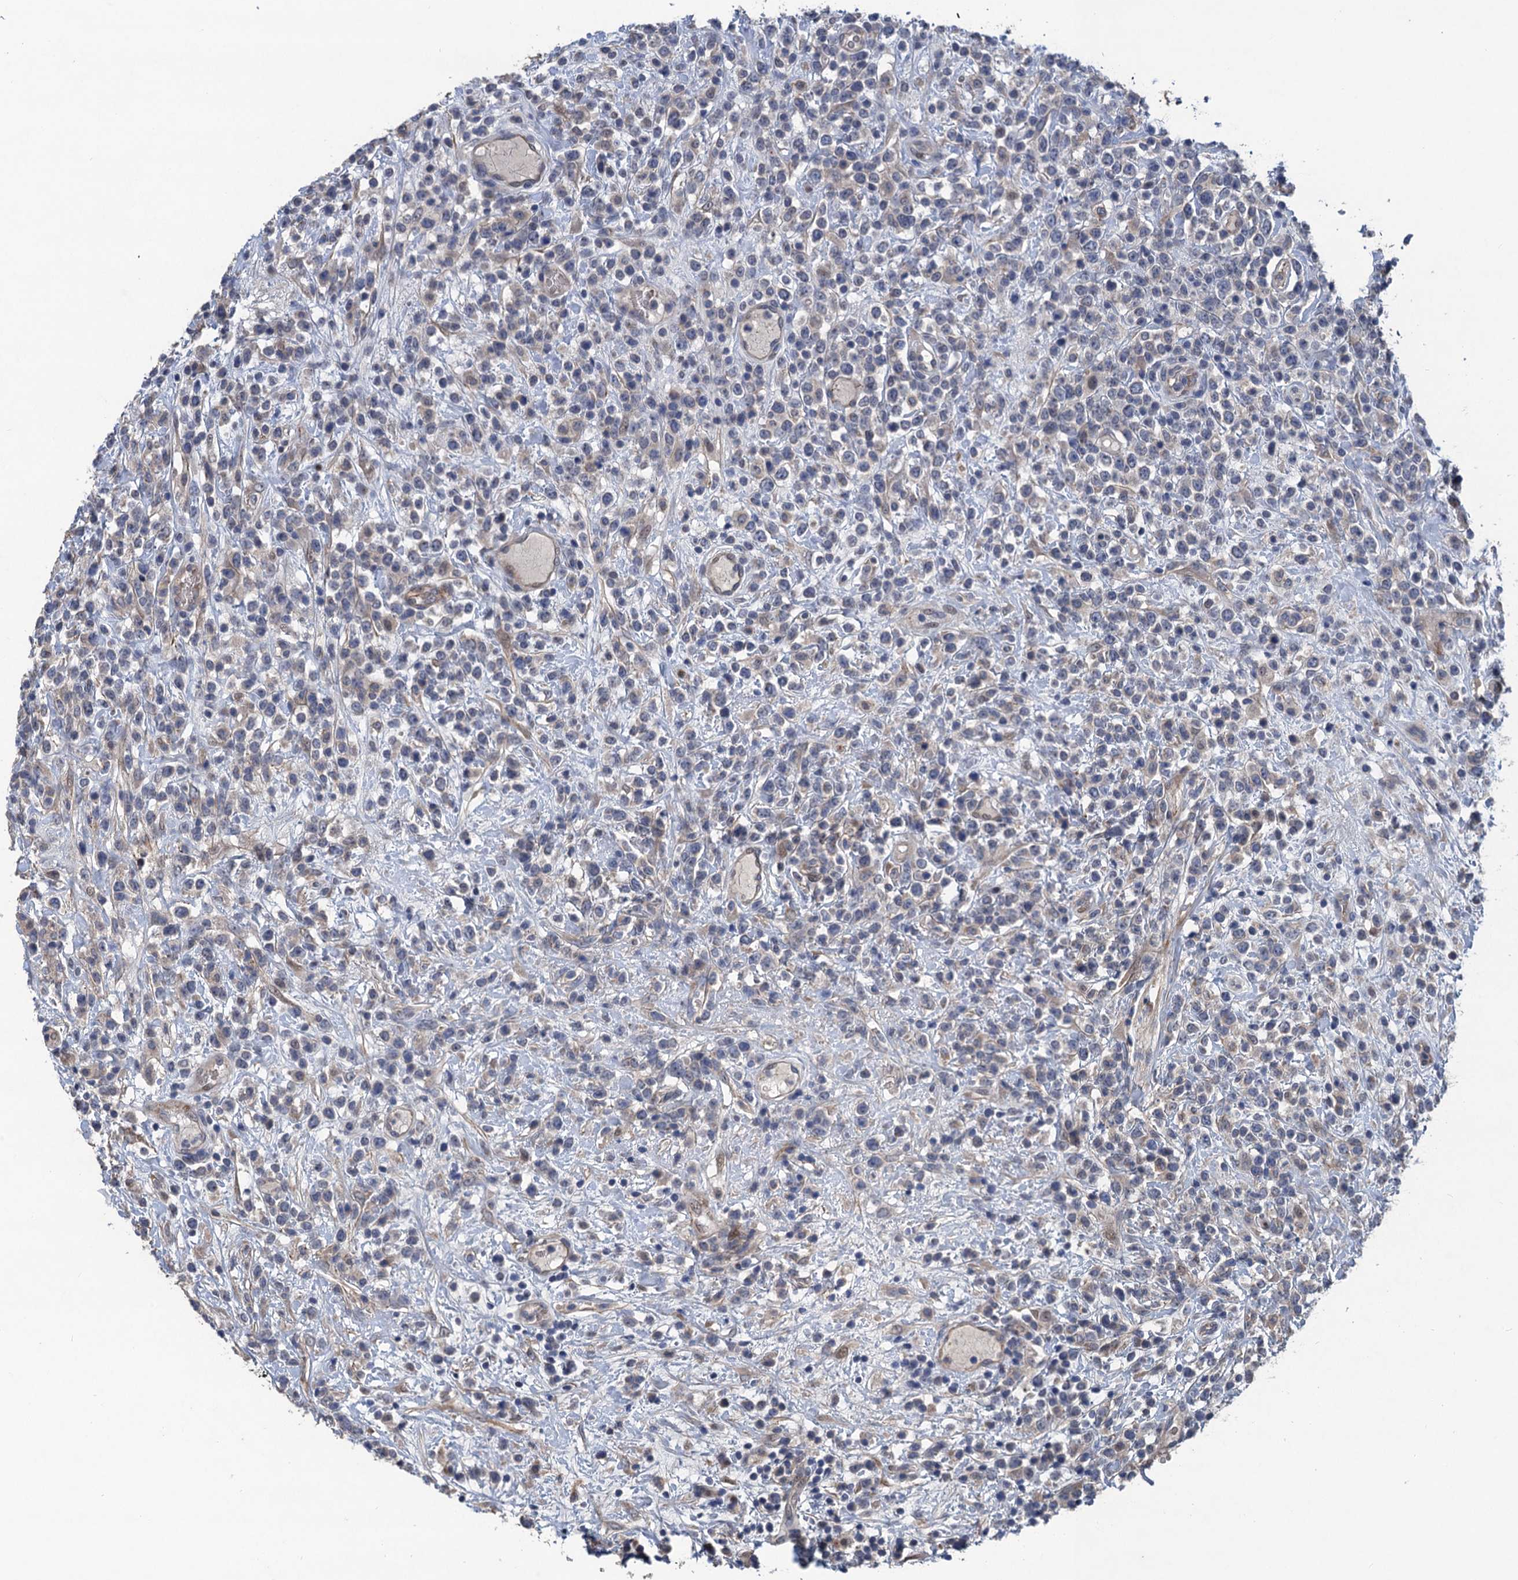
{"staining": {"intensity": "weak", "quantity": "<25%", "location": "cytoplasmic/membranous"}, "tissue": "lymphoma", "cell_type": "Tumor cells", "image_type": "cancer", "snomed": [{"axis": "morphology", "description": "Malignant lymphoma, non-Hodgkin's type, High grade"}, {"axis": "topography", "description": "Colon"}], "caption": "High-grade malignant lymphoma, non-Hodgkin's type was stained to show a protein in brown. There is no significant positivity in tumor cells.", "gene": "TRAF7", "patient": {"sex": "female", "age": 53}}